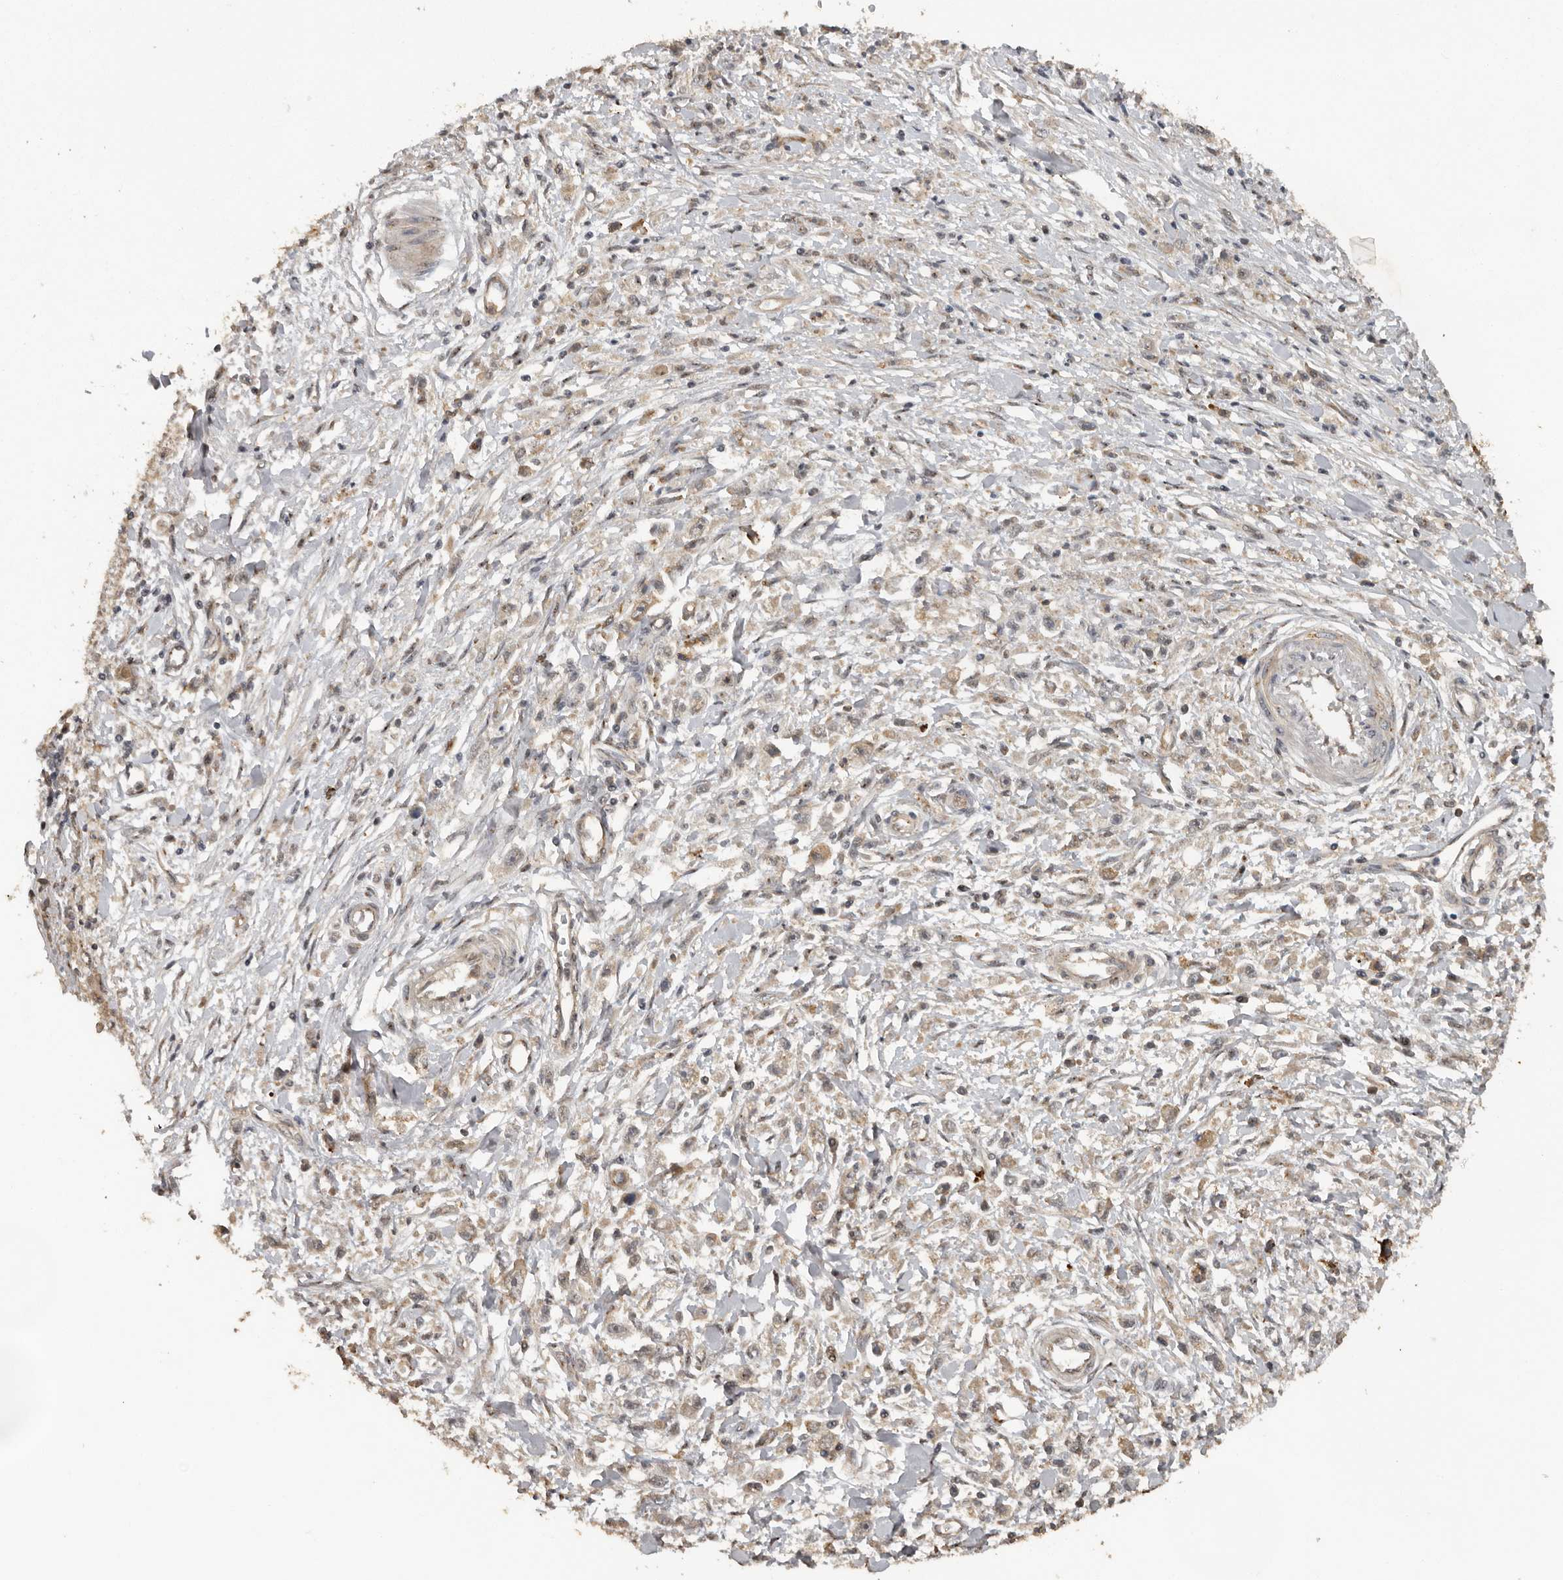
{"staining": {"intensity": "weak", "quantity": "25%-75%", "location": "cytoplasmic/membranous"}, "tissue": "stomach cancer", "cell_type": "Tumor cells", "image_type": "cancer", "snomed": [{"axis": "morphology", "description": "Adenocarcinoma, NOS"}, {"axis": "topography", "description": "Stomach"}], "caption": "A brown stain shows weak cytoplasmic/membranous staining of a protein in stomach cancer (adenocarcinoma) tumor cells.", "gene": "CEP350", "patient": {"sex": "female", "age": 59}}